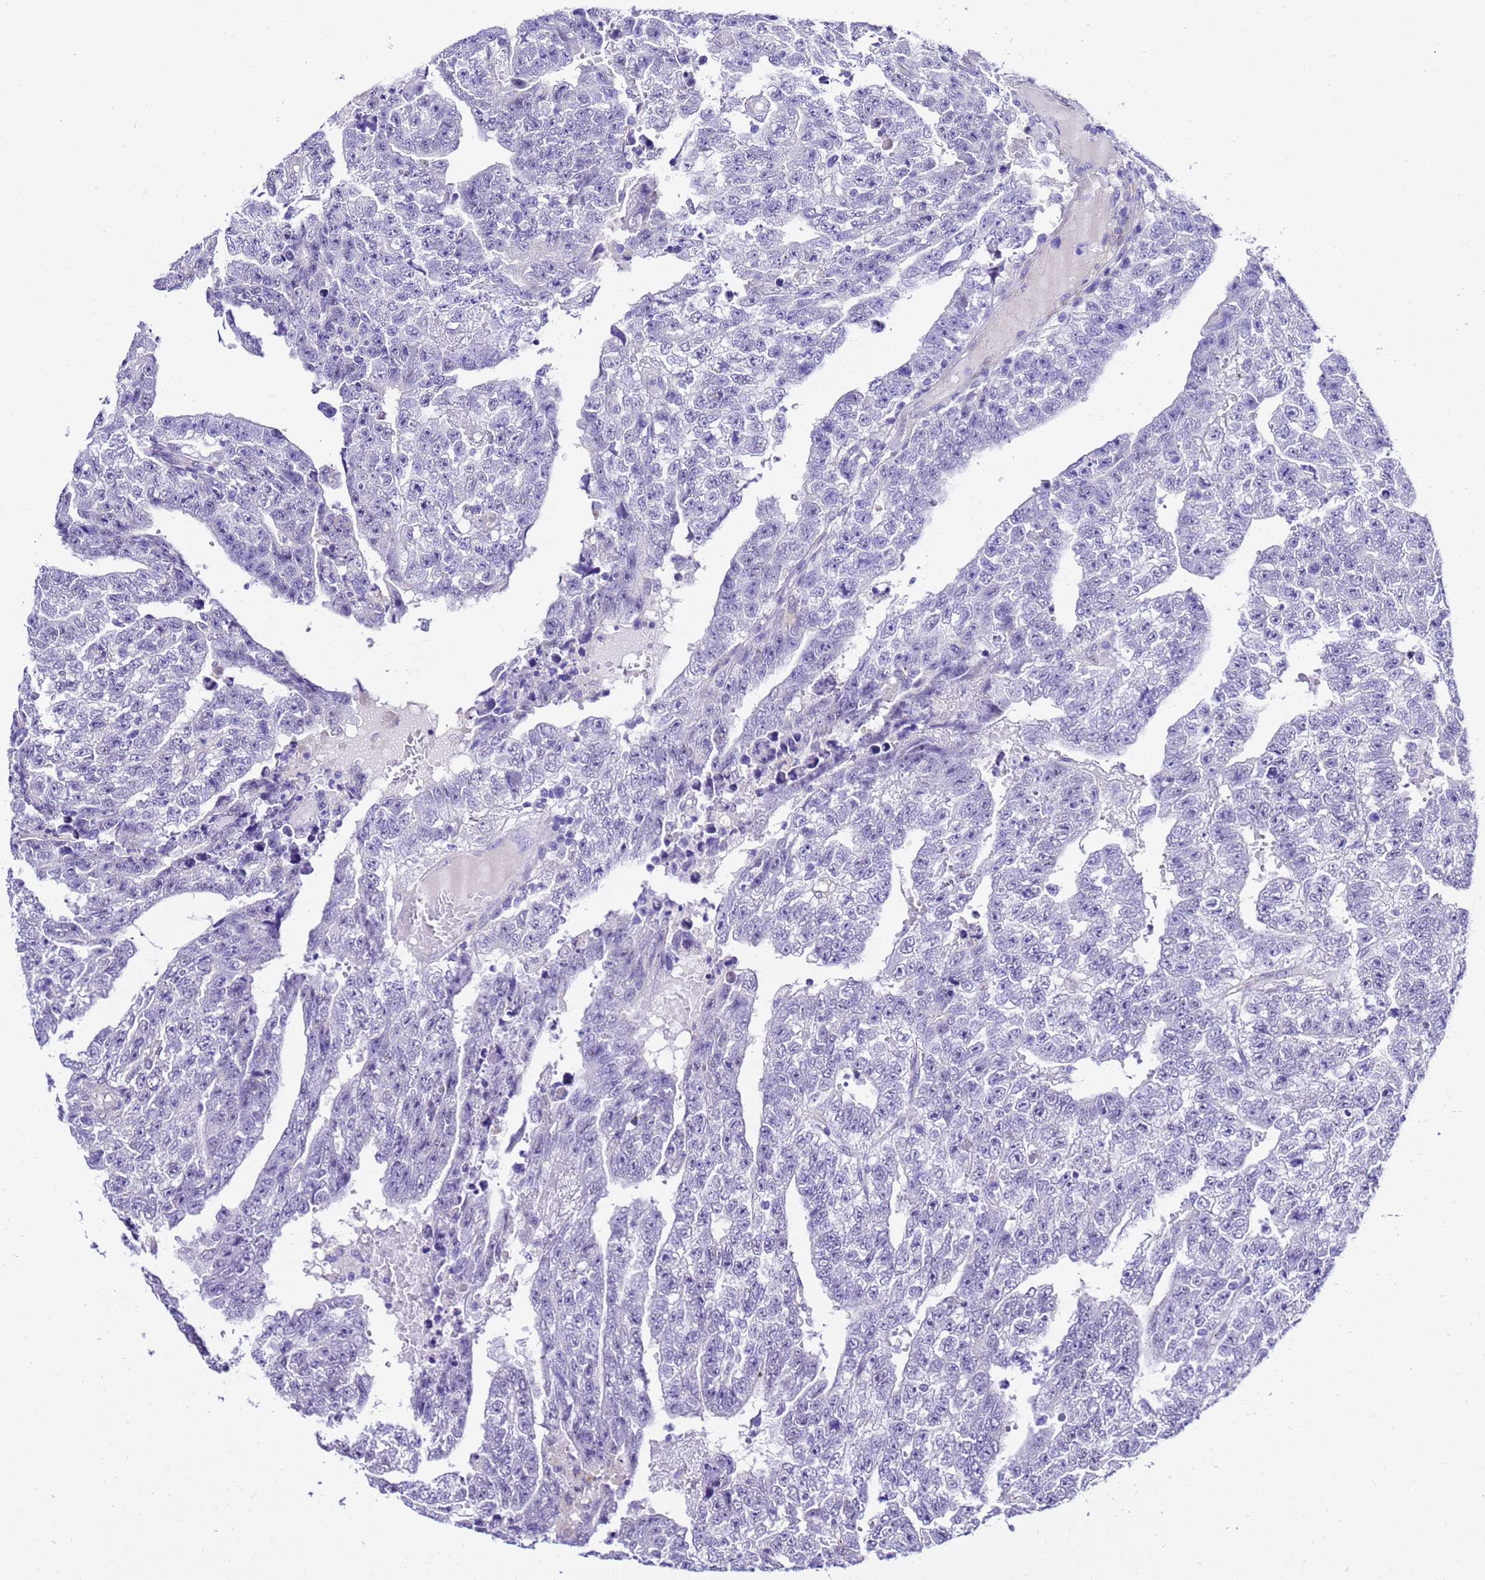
{"staining": {"intensity": "negative", "quantity": "none", "location": "none"}, "tissue": "testis cancer", "cell_type": "Tumor cells", "image_type": "cancer", "snomed": [{"axis": "morphology", "description": "Carcinoma, Embryonal, NOS"}, {"axis": "topography", "description": "Testis"}], "caption": "Embryonal carcinoma (testis) stained for a protein using IHC exhibits no expression tumor cells.", "gene": "HSPB6", "patient": {"sex": "male", "age": 25}}